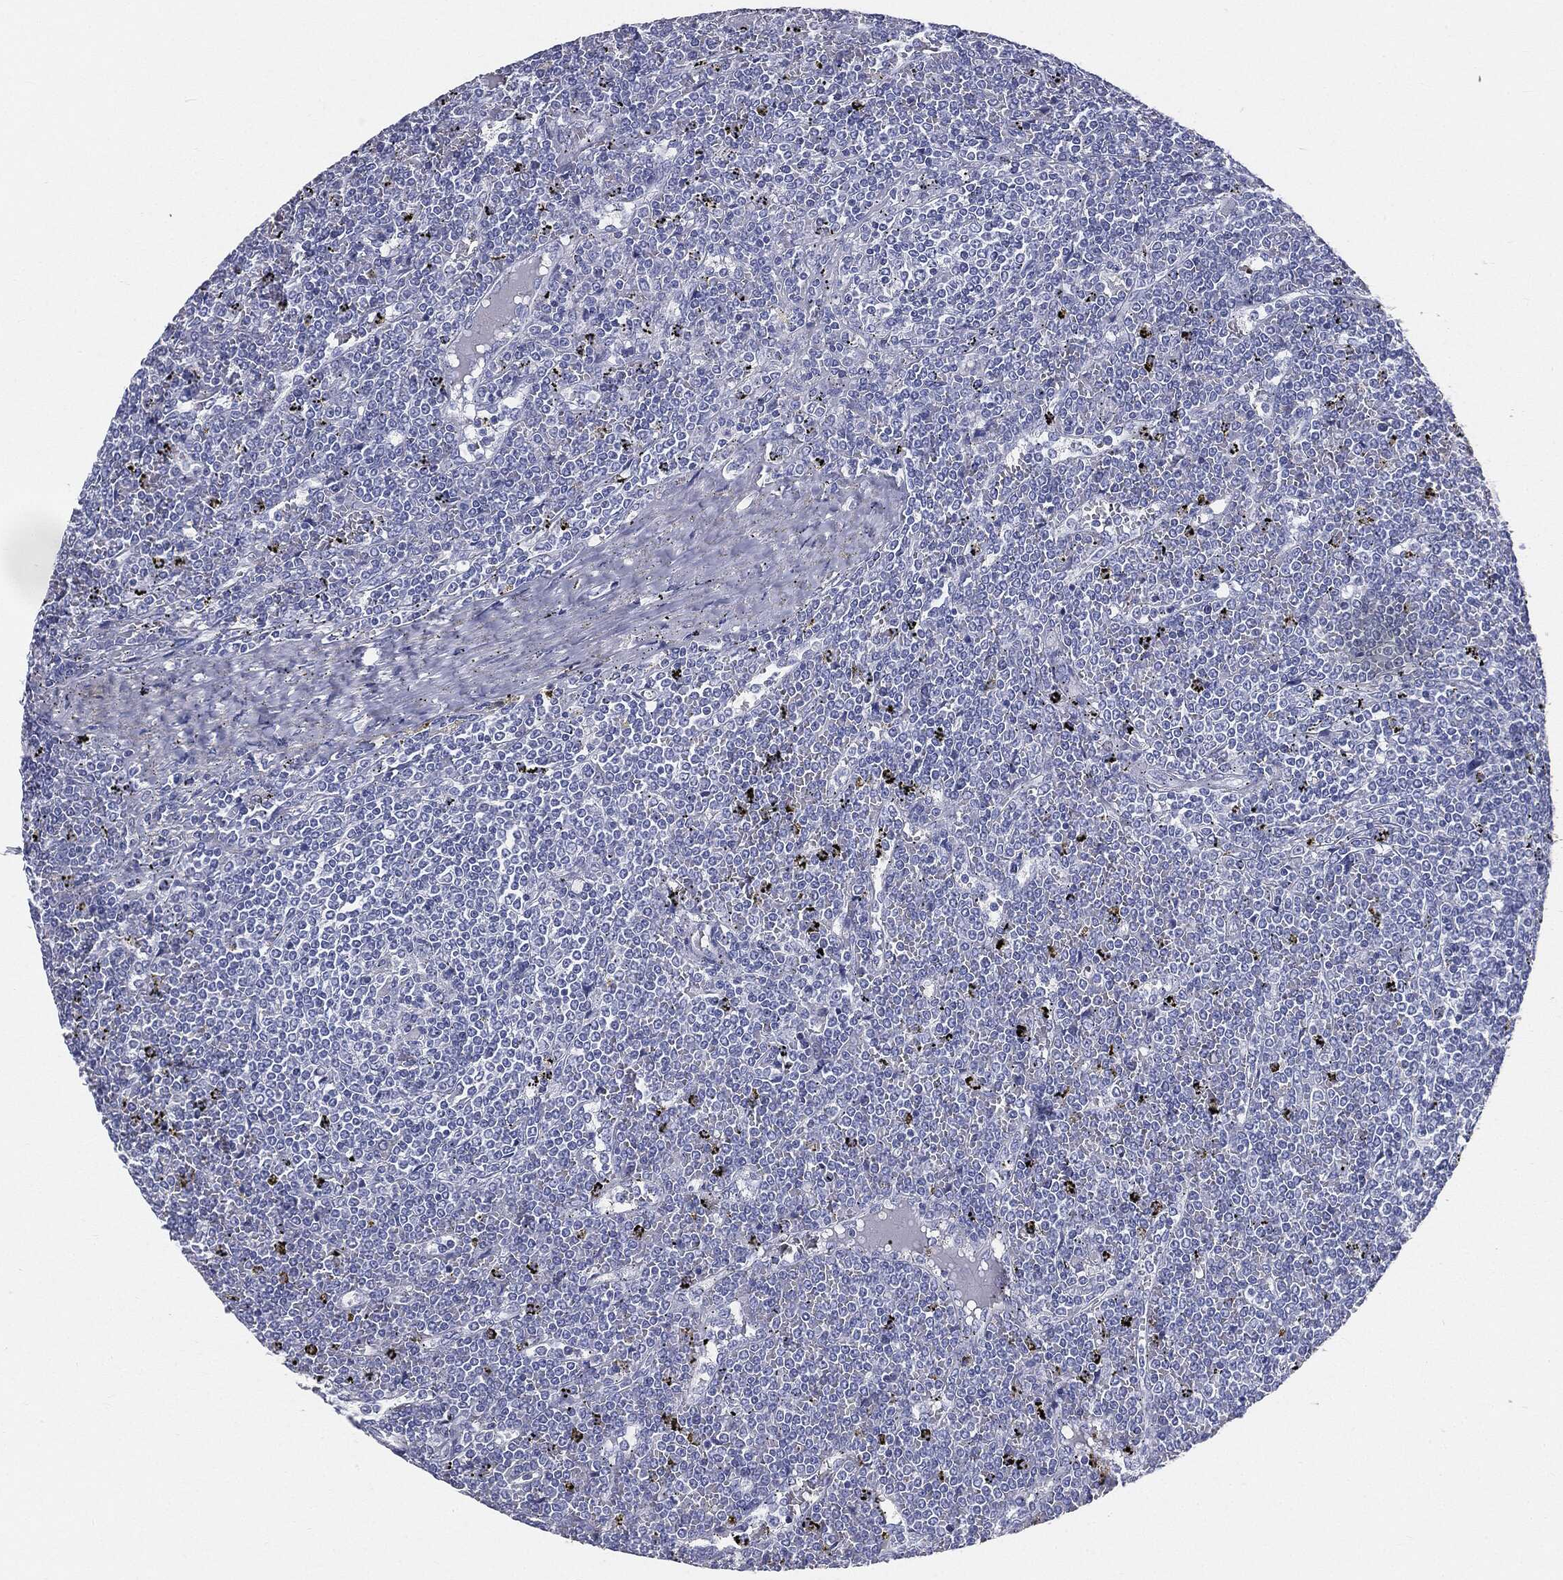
{"staining": {"intensity": "negative", "quantity": "none", "location": "none"}, "tissue": "lymphoma", "cell_type": "Tumor cells", "image_type": "cancer", "snomed": [{"axis": "morphology", "description": "Malignant lymphoma, non-Hodgkin's type, Low grade"}, {"axis": "topography", "description": "Spleen"}], "caption": "Immunohistochemistry of human lymphoma displays no staining in tumor cells.", "gene": "CUZD1", "patient": {"sex": "female", "age": 19}}